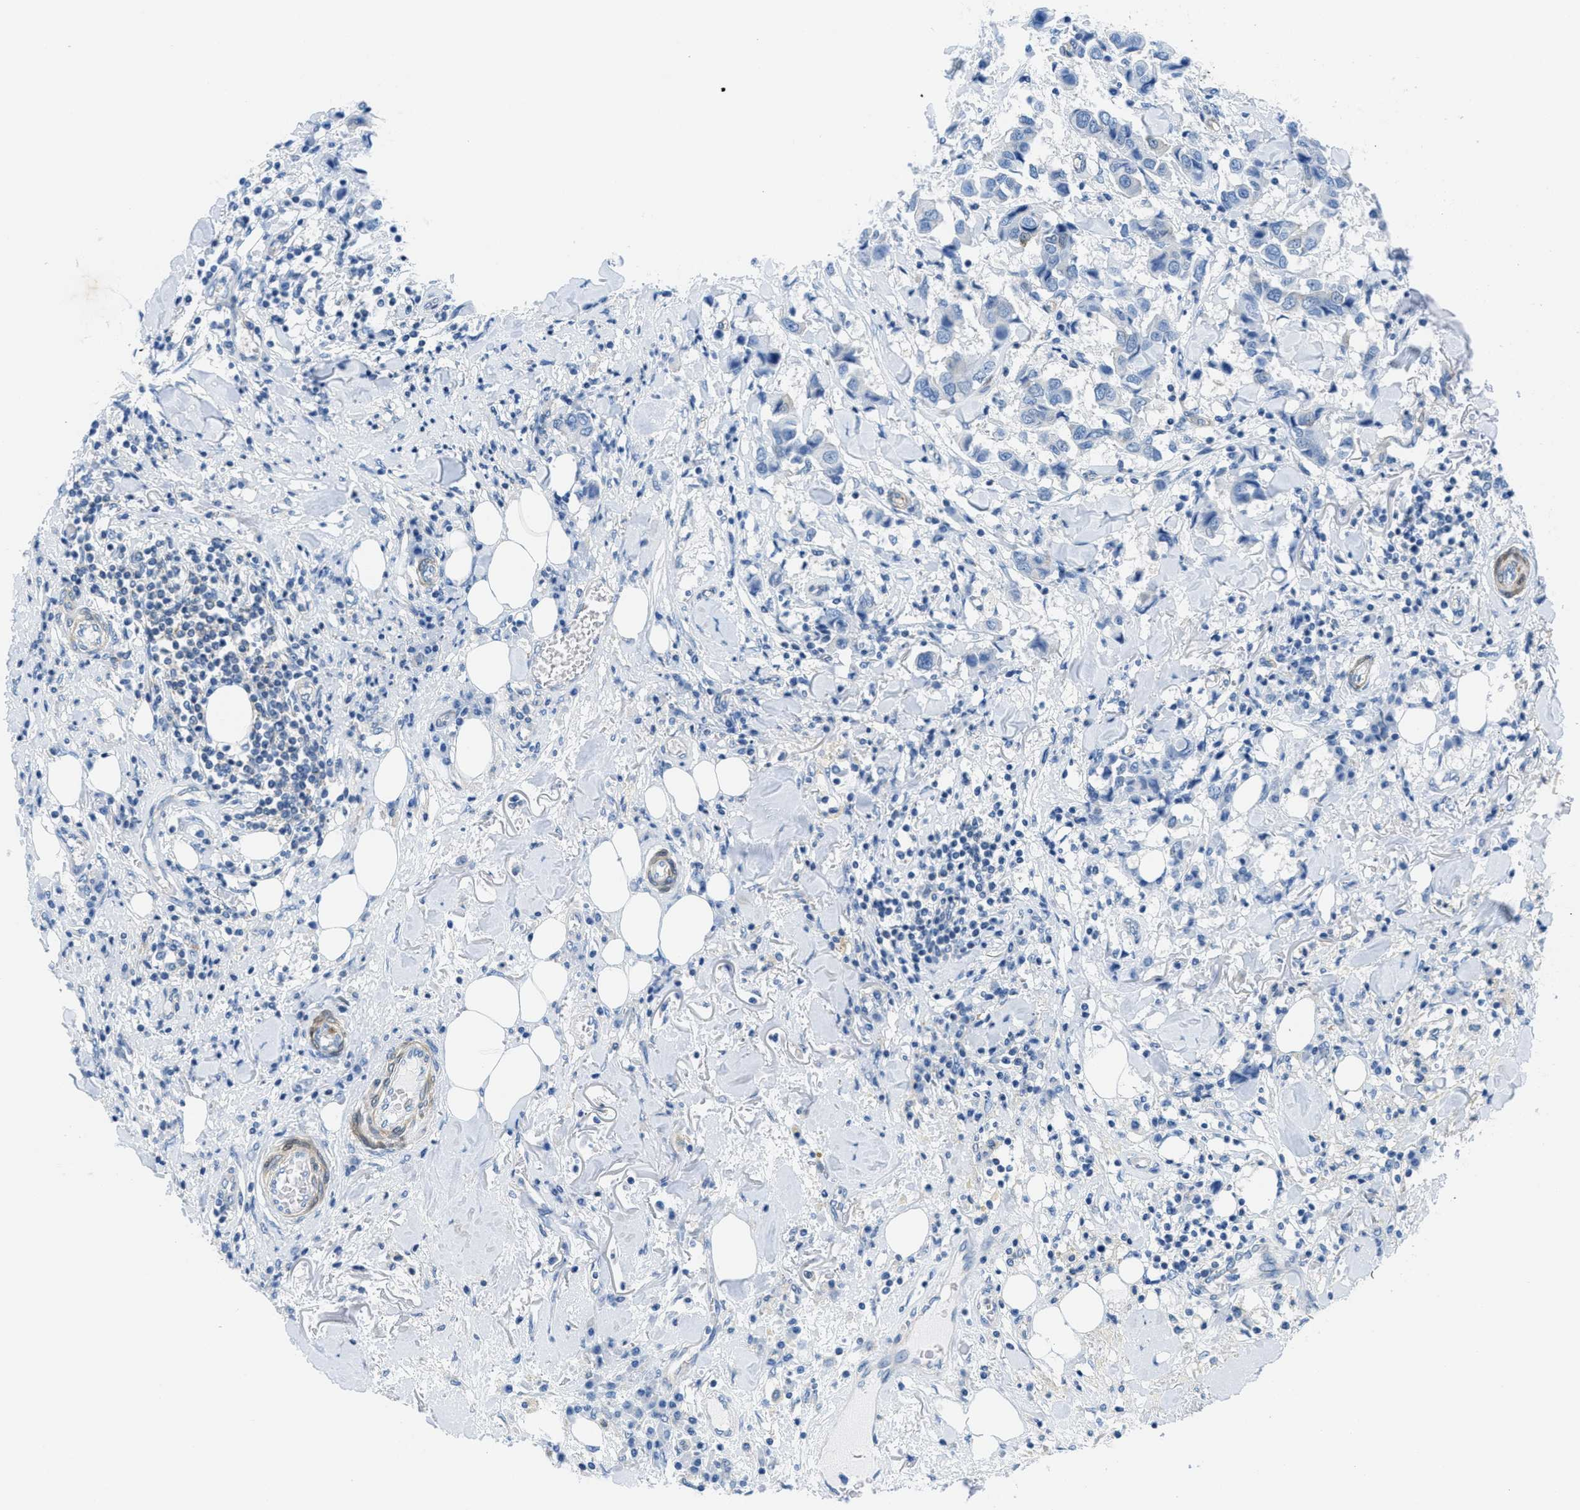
{"staining": {"intensity": "negative", "quantity": "none", "location": "none"}, "tissue": "breast cancer", "cell_type": "Tumor cells", "image_type": "cancer", "snomed": [{"axis": "morphology", "description": "Duct carcinoma"}, {"axis": "topography", "description": "Breast"}], "caption": "Breast infiltrating ductal carcinoma was stained to show a protein in brown. There is no significant positivity in tumor cells.", "gene": "MAPRE2", "patient": {"sex": "female", "age": 84}}